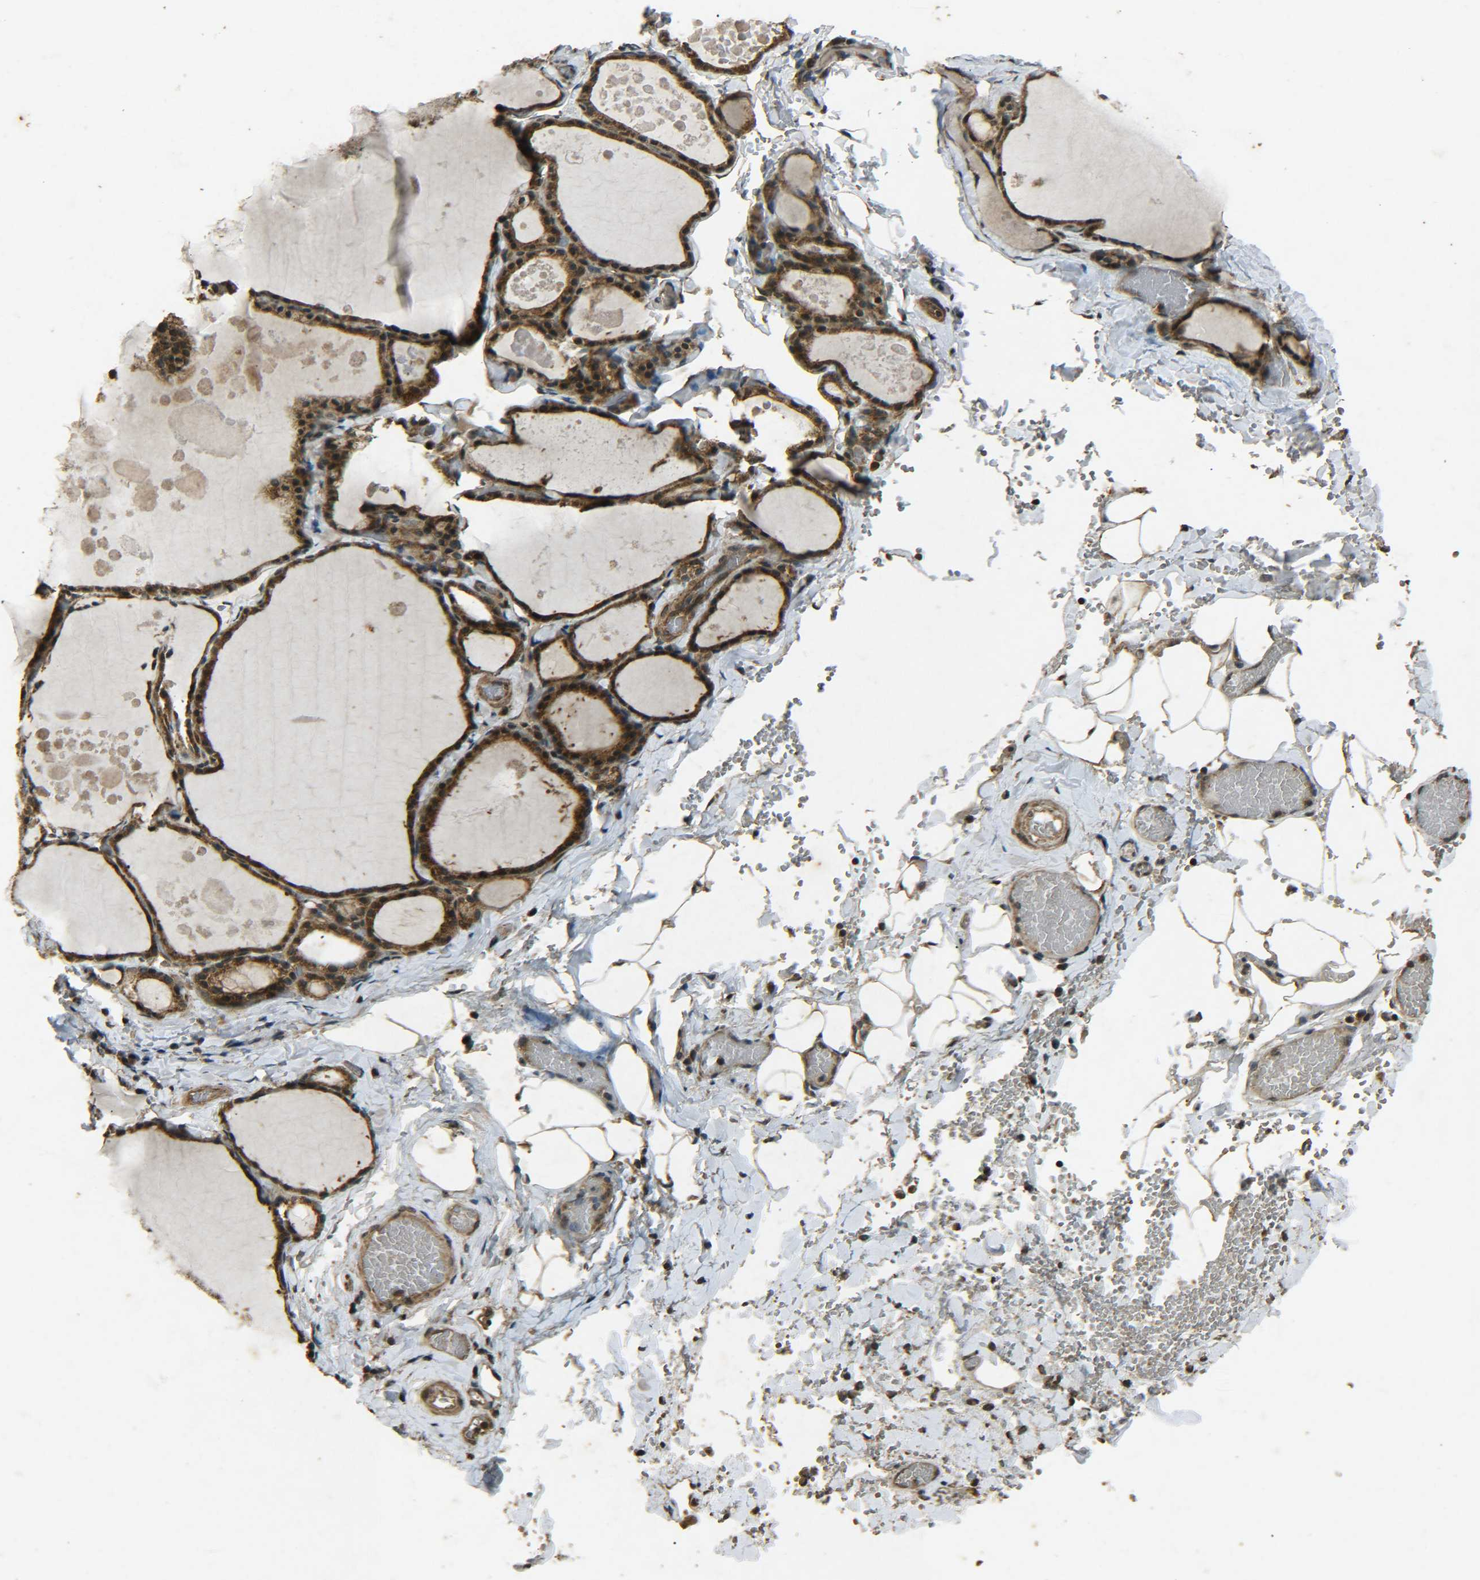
{"staining": {"intensity": "strong", "quantity": ">75%", "location": "cytoplasmic/membranous"}, "tissue": "thyroid gland", "cell_type": "Glandular cells", "image_type": "normal", "snomed": [{"axis": "morphology", "description": "Normal tissue, NOS"}, {"axis": "topography", "description": "Thyroid gland"}], "caption": "Thyroid gland stained for a protein (brown) exhibits strong cytoplasmic/membranous positive staining in about >75% of glandular cells.", "gene": "PLK2", "patient": {"sex": "male", "age": 56}}